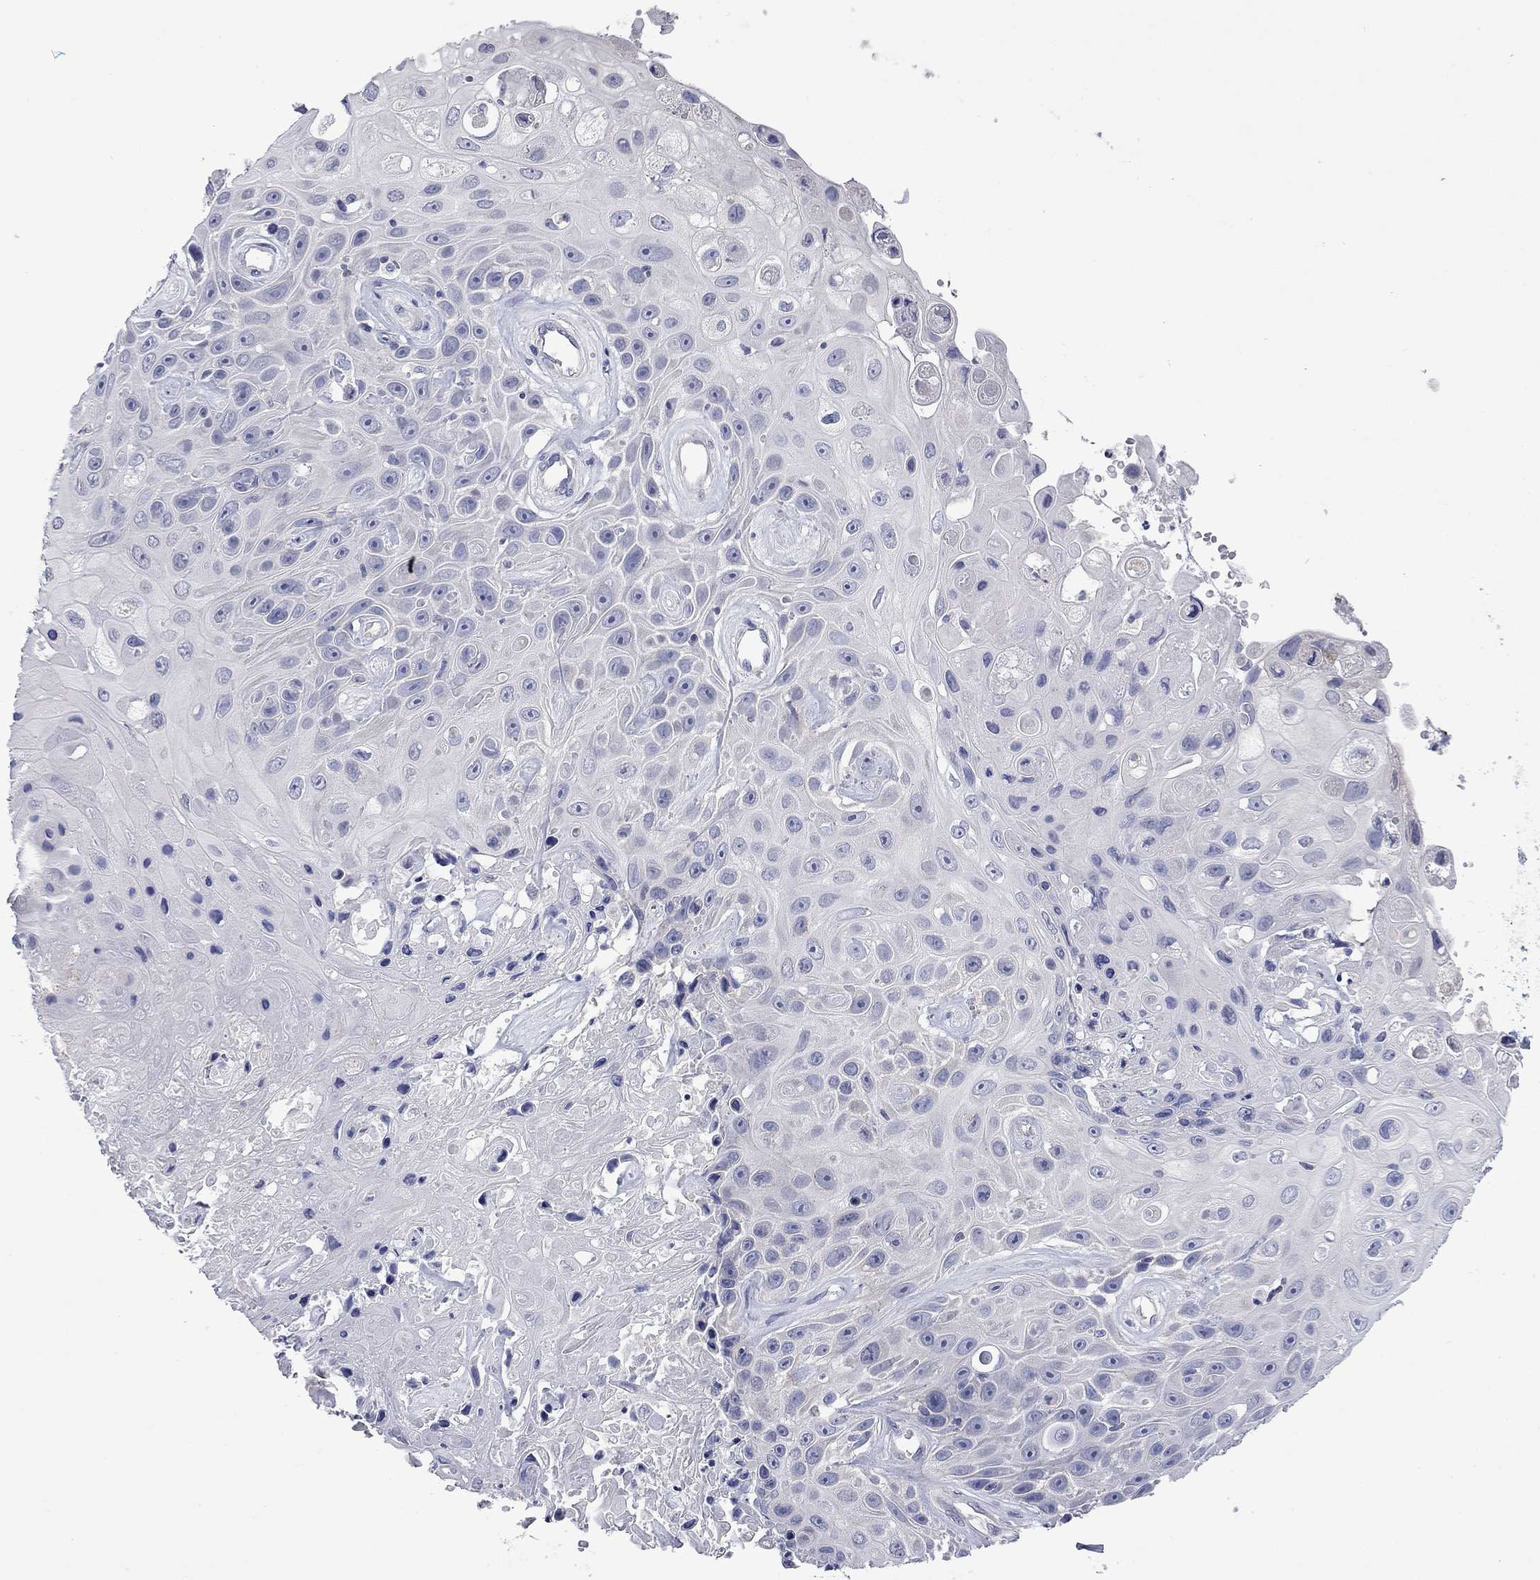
{"staining": {"intensity": "negative", "quantity": "none", "location": "none"}, "tissue": "skin cancer", "cell_type": "Tumor cells", "image_type": "cancer", "snomed": [{"axis": "morphology", "description": "Squamous cell carcinoma, NOS"}, {"axis": "topography", "description": "Skin"}], "caption": "High magnification brightfield microscopy of skin squamous cell carcinoma stained with DAB (brown) and counterstained with hematoxylin (blue): tumor cells show no significant expression. (Brightfield microscopy of DAB immunohistochemistry at high magnification).", "gene": "ABCB4", "patient": {"sex": "male", "age": 82}}